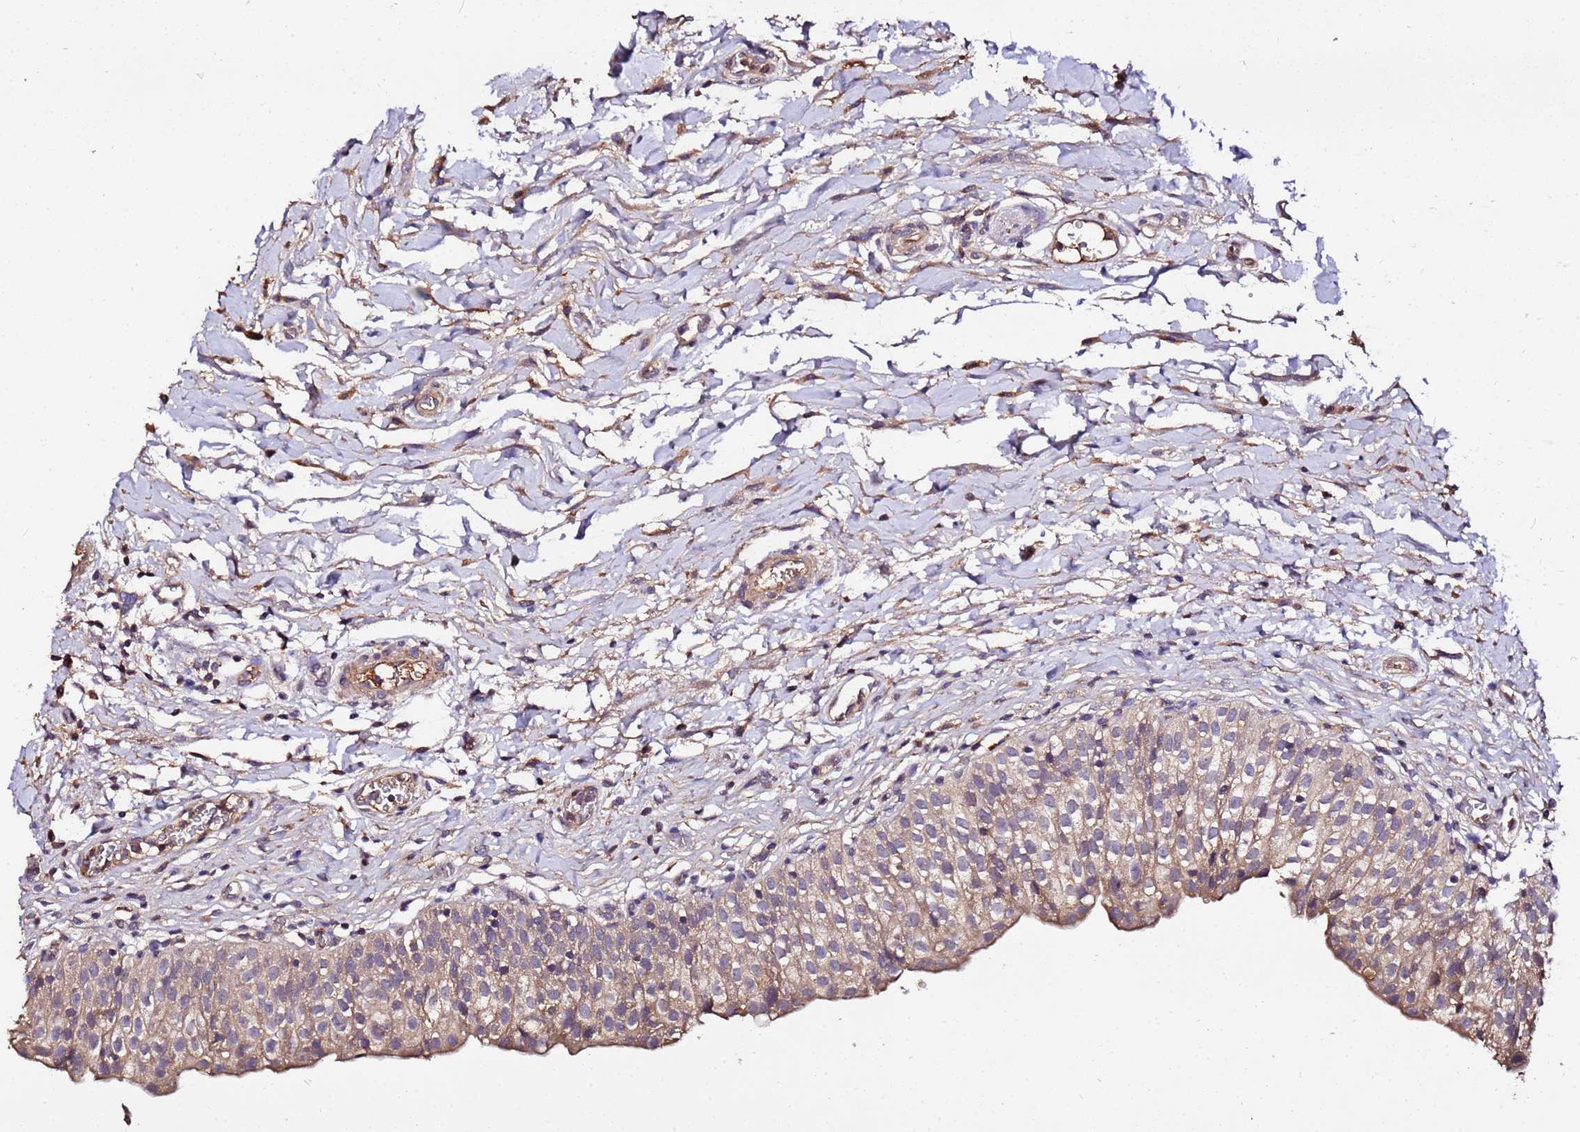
{"staining": {"intensity": "moderate", "quantity": "25%-75%", "location": "cytoplasmic/membranous"}, "tissue": "urinary bladder", "cell_type": "Urothelial cells", "image_type": "normal", "snomed": [{"axis": "morphology", "description": "Normal tissue, NOS"}, {"axis": "topography", "description": "Urinary bladder"}], "caption": "High-magnification brightfield microscopy of benign urinary bladder stained with DAB (3,3'-diaminobenzidine) (brown) and counterstained with hematoxylin (blue). urothelial cells exhibit moderate cytoplasmic/membranous positivity is appreciated in approximately25%-75% of cells.", "gene": "MTERF1", "patient": {"sex": "male", "age": 55}}